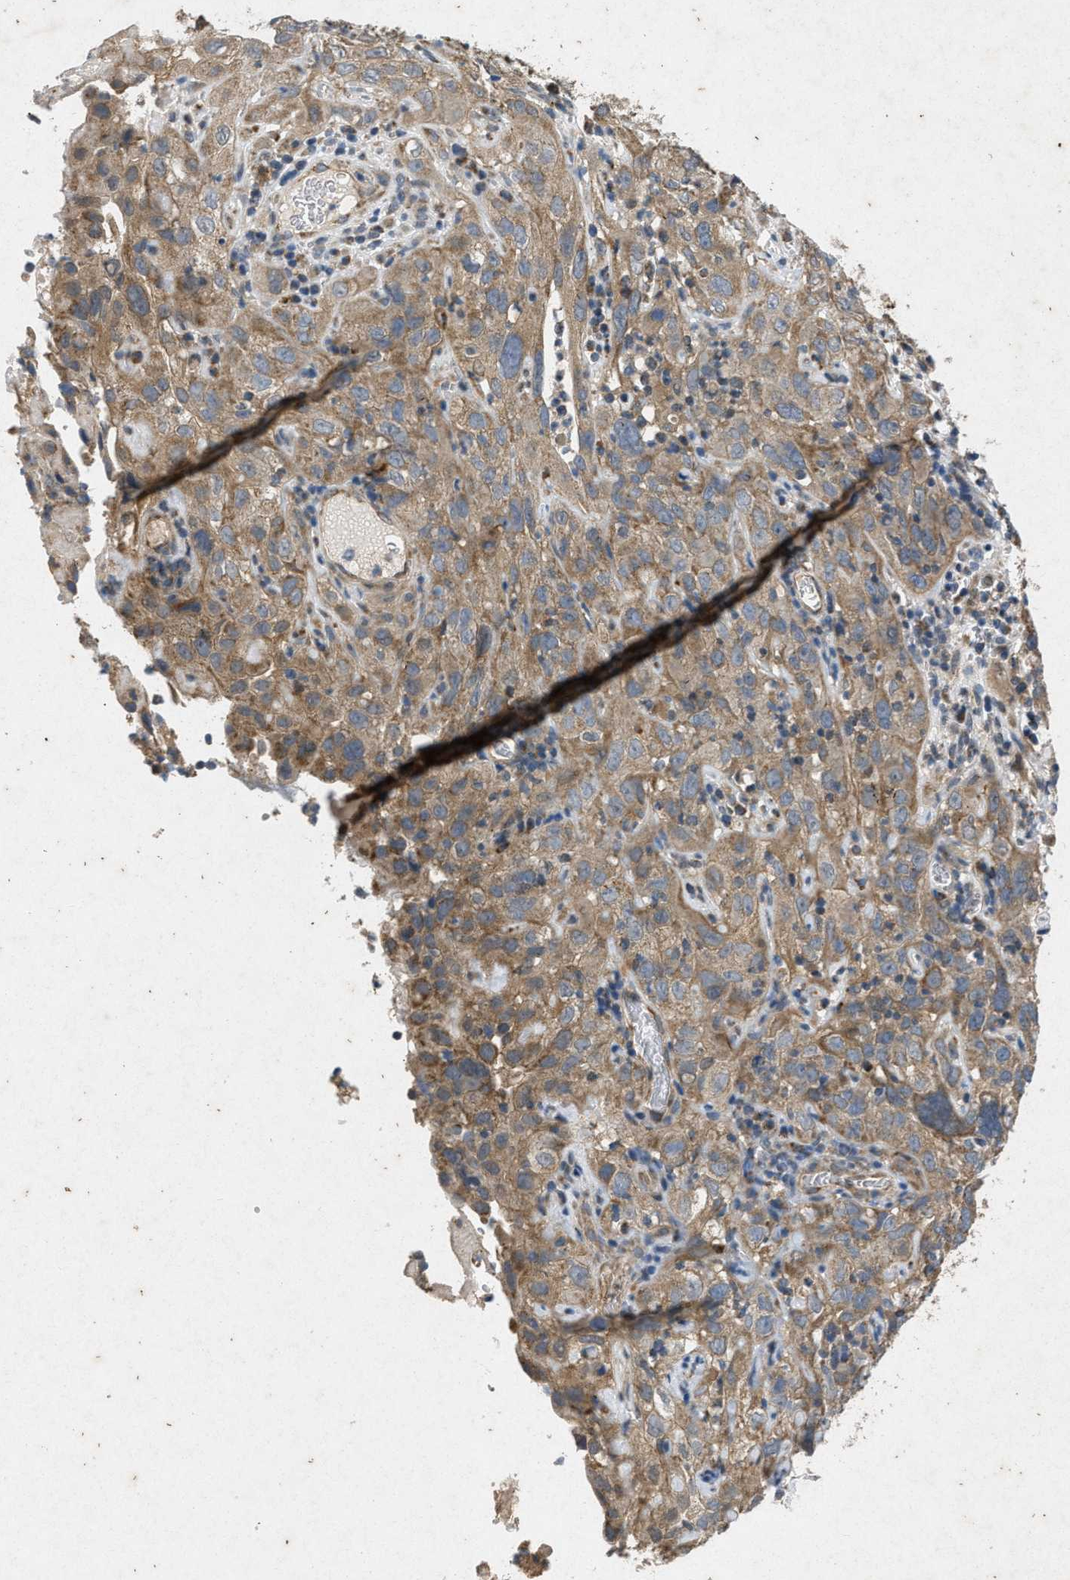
{"staining": {"intensity": "moderate", "quantity": ">75%", "location": "cytoplasmic/membranous"}, "tissue": "cervical cancer", "cell_type": "Tumor cells", "image_type": "cancer", "snomed": [{"axis": "morphology", "description": "Squamous cell carcinoma, NOS"}, {"axis": "topography", "description": "Cervix"}], "caption": "Immunohistochemistry (IHC) staining of cervical cancer, which reveals medium levels of moderate cytoplasmic/membranous staining in approximately >75% of tumor cells indicating moderate cytoplasmic/membranous protein expression. The staining was performed using DAB (brown) for protein detection and nuclei were counterstained in hematoxylin (blue).", "gene": "PRKG2", "patient": {"sex": "female", "age": 32}}